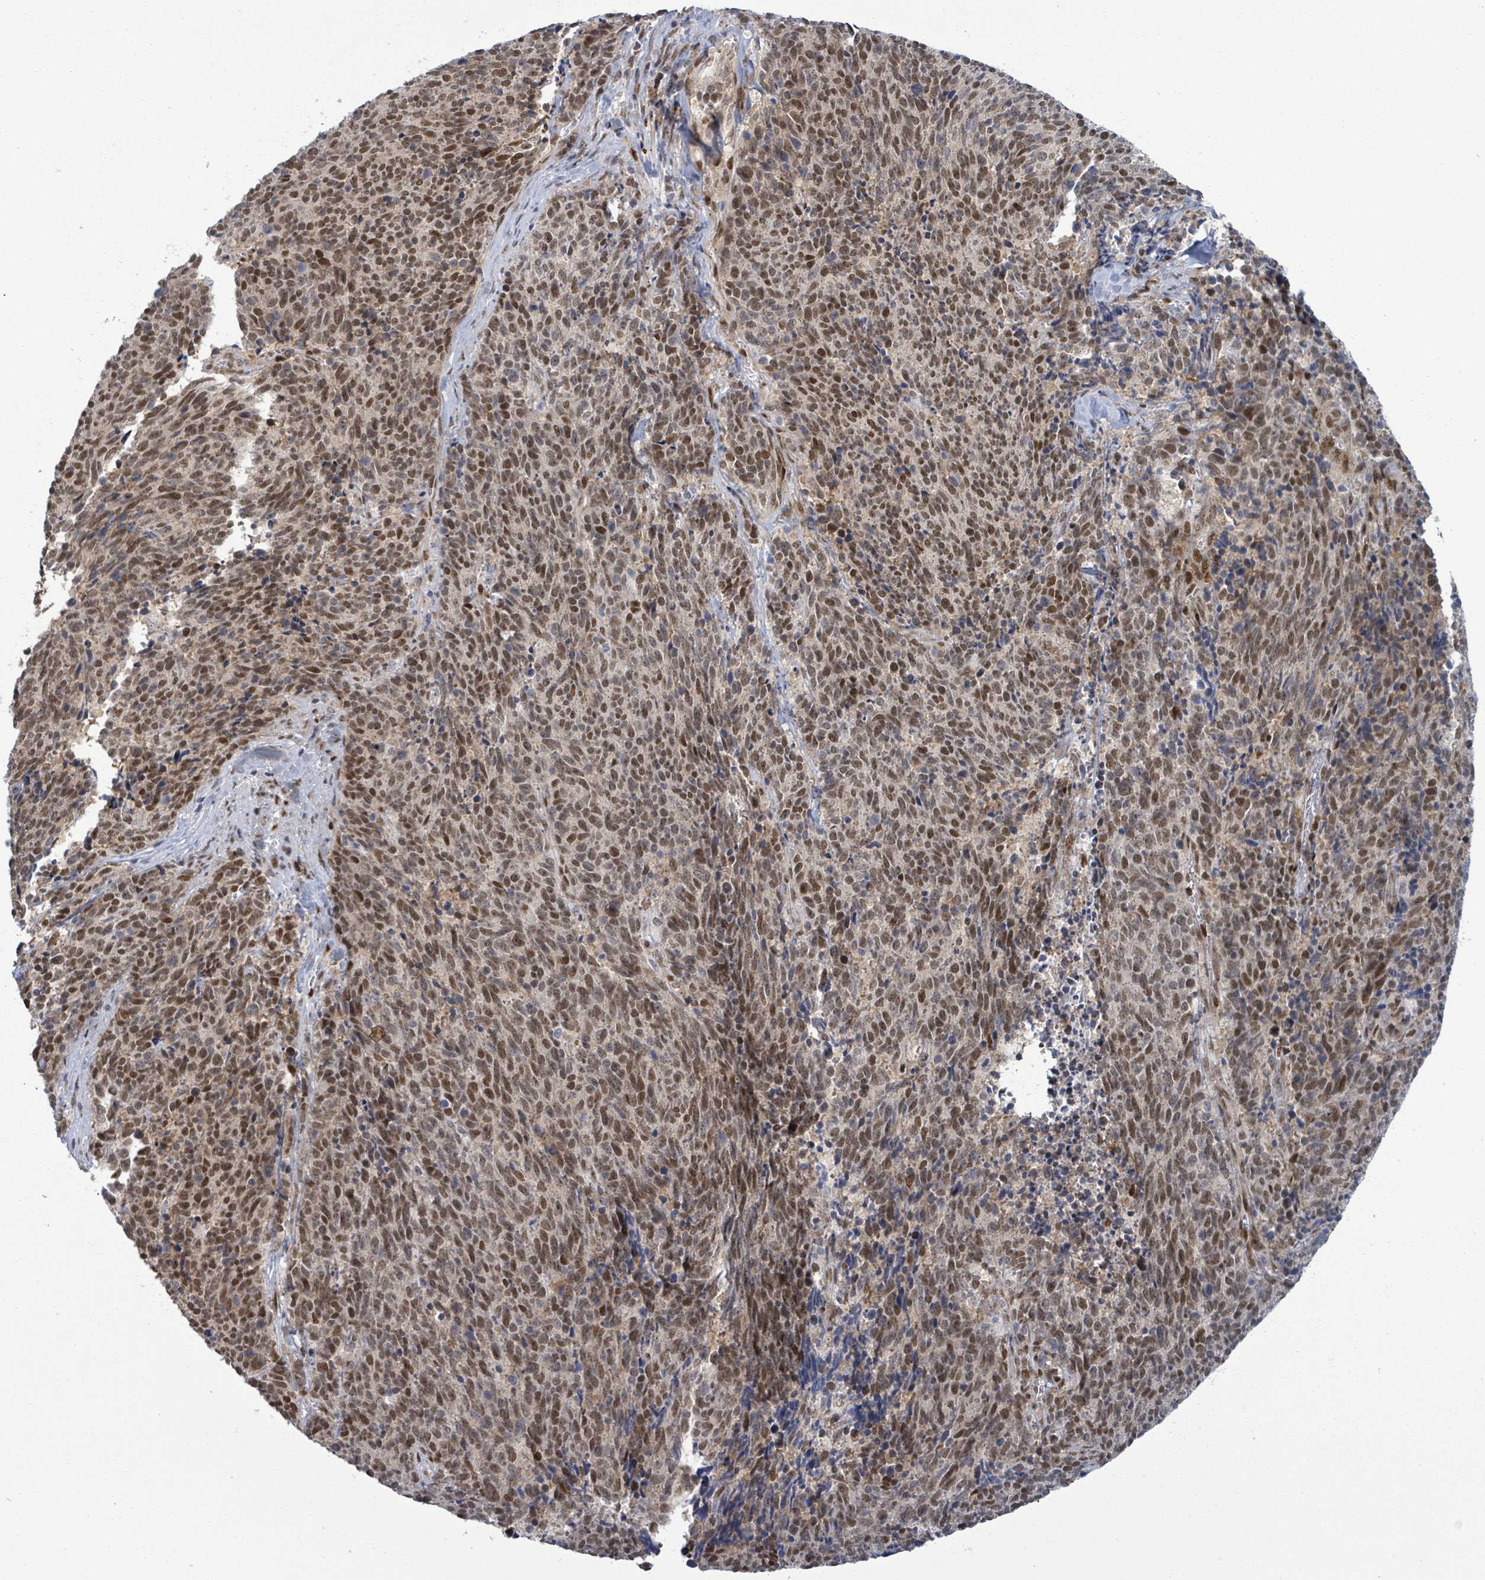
{"staining": {"intensity": "moderate", "quantity": ">75%", "location": "nuclear"}, "tissue": "cervical cancer", "cell_type": "Tumor cells", "image_type": "cancer", "snomed": [{"axis": "morphology", "description": "Squamous cell carcinoma, NOS"}, {"axis": "topography", "description": "Cervix"}], "caption": "The photomicrograph displays immunohistochemical staining of squamous cell carcinoma (cervical). There is moderate nuclear expression is identified in about >75% of tumor cells. (brown staining indicates protein expression, while blue staining denotes nuclei).", "gene": "TUSC1", "patient": {"sex": "female", "age": 29}}